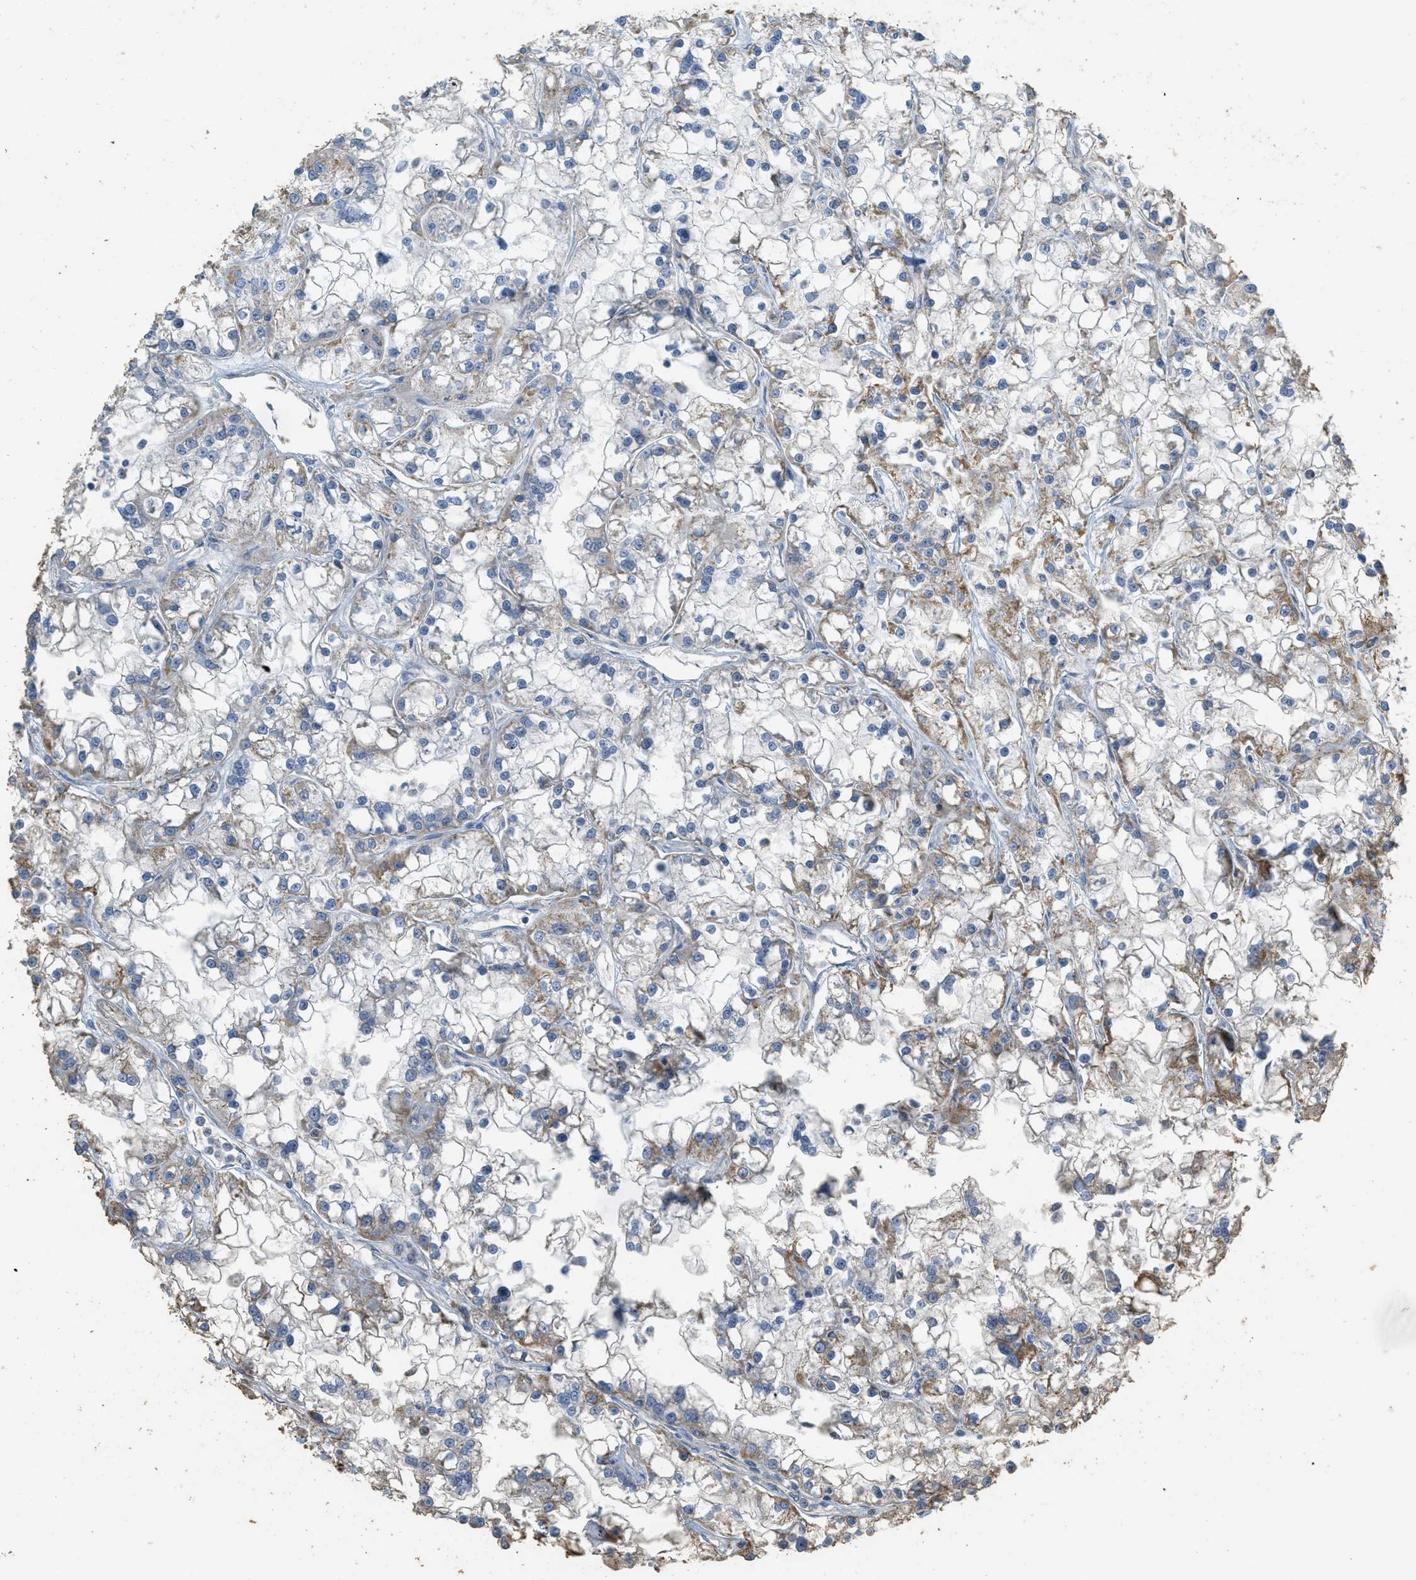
{"staining": {"intensity": "moderate", "quantity": "<25%", "location": "cytoplasmic/membranous"}, "tissue": "renal cancer", "cell_type": "Tumor cells", "image_type": "cancer", "snomed": [{"axis": "morphology", "description": "Adenocarcinoma, NOS"}, {"axis": "topography", "description": "Kidney"}], "caption": "Protein analysis of adenocarcinoma (renal) tissue displays moderate cytoplasmic/membranous staining in about <25% of tumor cells. The staining is performed using DAB (3,3'-diaminobenzidine) brown chromogen to label protein expression. The nuclei are counter-stained blue using hematoxylin.", "gene": "KCNA4", "patient": {"sex": "female", "age": 52}}